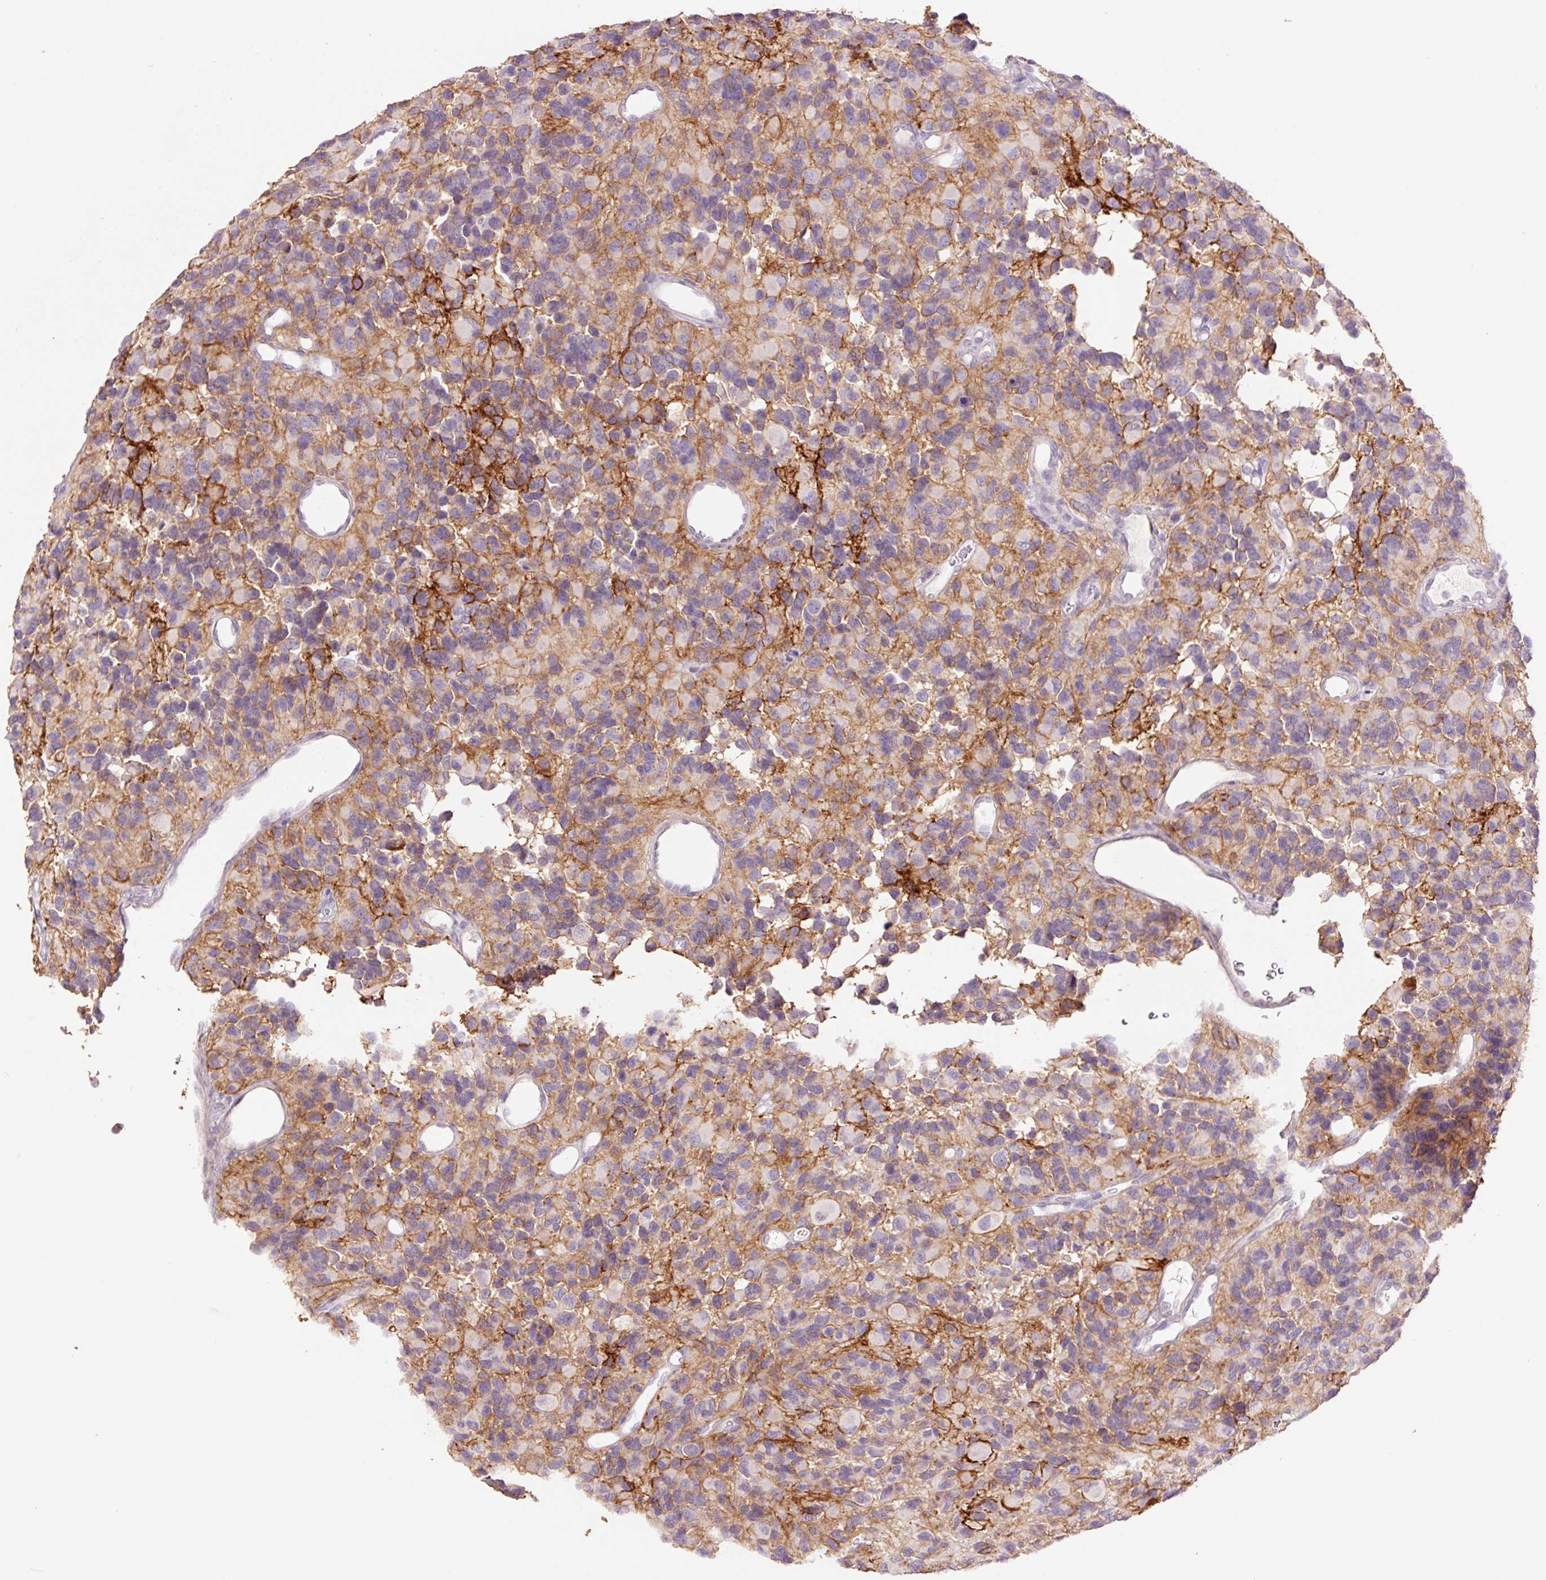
{"staining": {"intensity": "weak", "quantity": "<25%", "location": "cytoplasmic/membranous"}, "tissue": "glioma", "cell_type": "Tumor cells", "image_type": "cancer", "snomed": [{"axis": "morphology", "description": "Glioma, malignant, High grade"}, {"axis": "topography", "description": "Brain"}], "caption": "A histopathology image of malignant high-grade glioma stained for a protein demonstrates no brown staining in tumor cells.", "gene": "SLC1A4", "patient": {"sex": "male", "age": 77}}